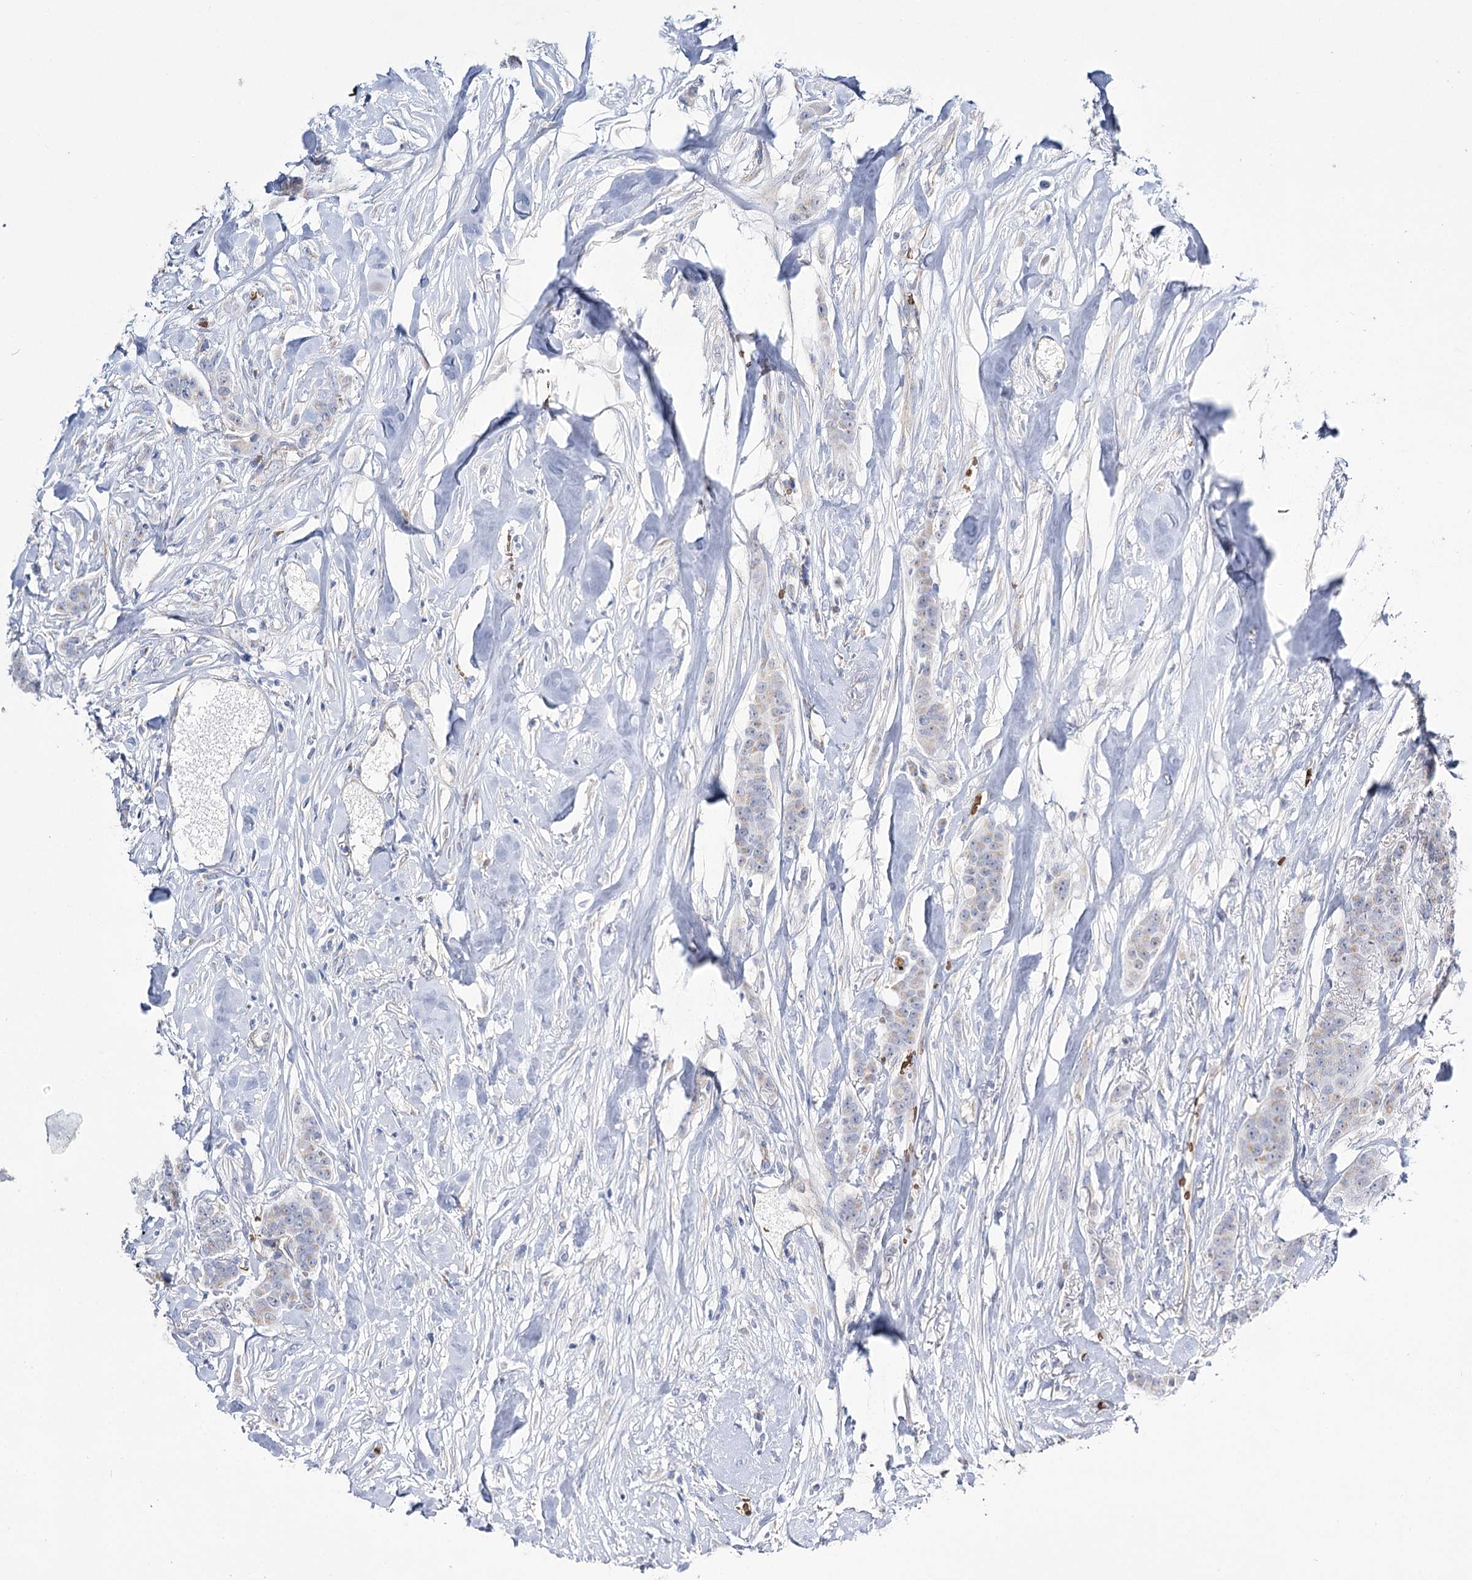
{"staining": {"intensity": "negative", "quantity": "none", "location": "none"}, "tissue": "breast cancer", "cell_type": "Tumor cells", "image_type": "cancer", "snomed": [{"axis": "morphology", "description": "Duct carcinoma"}, {"axis": "topography", "description": "Breast"}], "caption": "High power microscopy photomicrograph of an IHC image of breast invasive ductal carcinoma, revealing no significant positivity in tumor cells. (Brightfield microscopy of DAB immunohistochemistry (IHC) at high magnification).", "gene": "GBF1", "patient": {"sex": "female", "age": 40}}